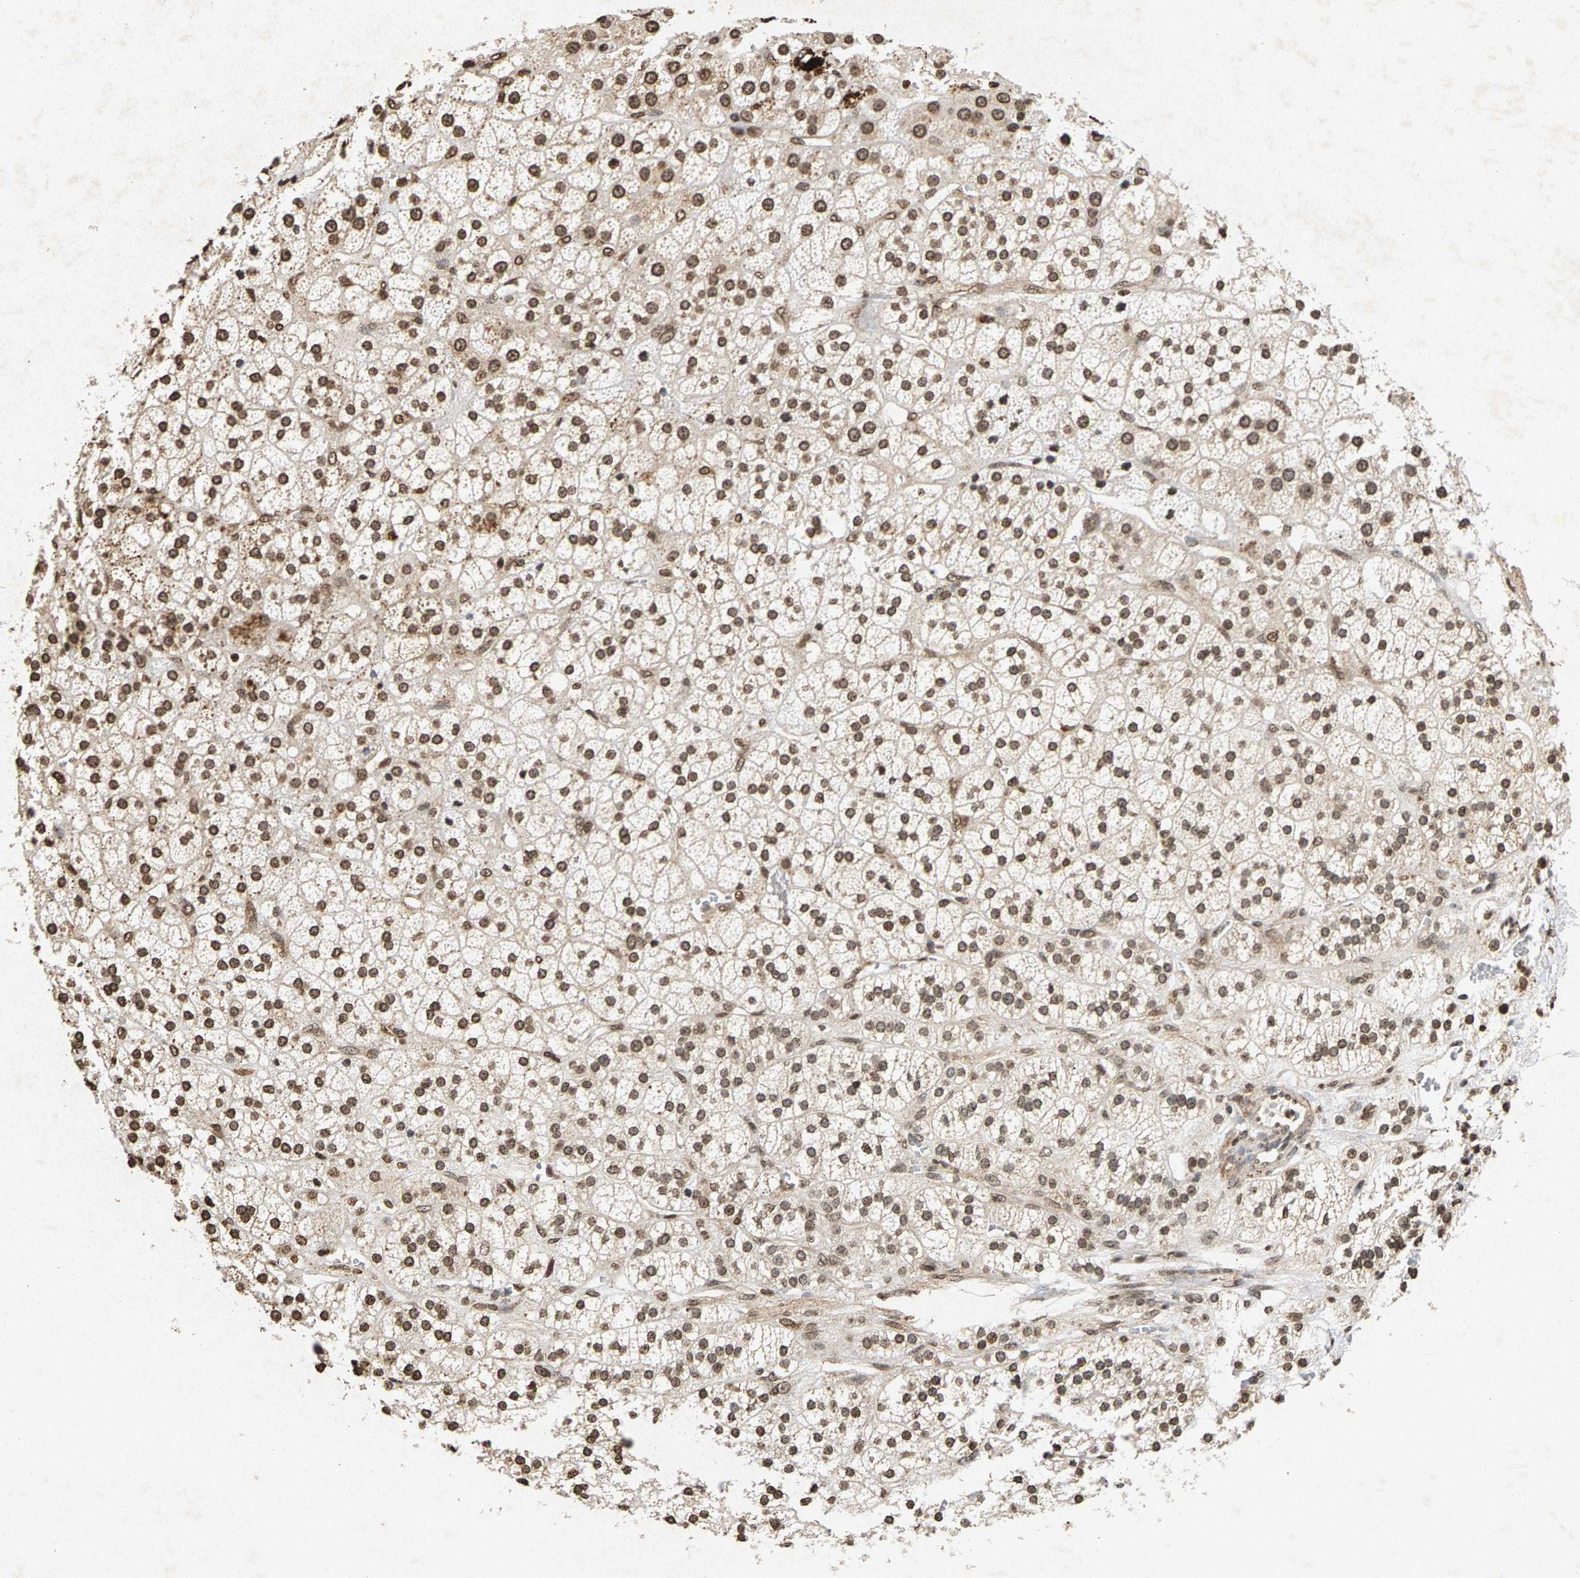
{"staining": {"intensity": "moderate", "quantity": ">75%", "location": "cytoplasmic/membranous,nuclear"}, "tissue": "adrenal gland", "cell_type": "Glandular cells", "image_type": "normal", "snomed": [{"axis": "morphology", "description": "Normal tissue, NOS"}, {"axis": "topography", "description": "Adrenal gland"}], "caption": "The histopathology image exhibits a brown stain indicating the presence of a protein in the cytoplasmic/membranous,nuclear of glandular cells in adrenal gland.", "gene": "ZPR1", "patient": {"sex": "male", "age": 56}}